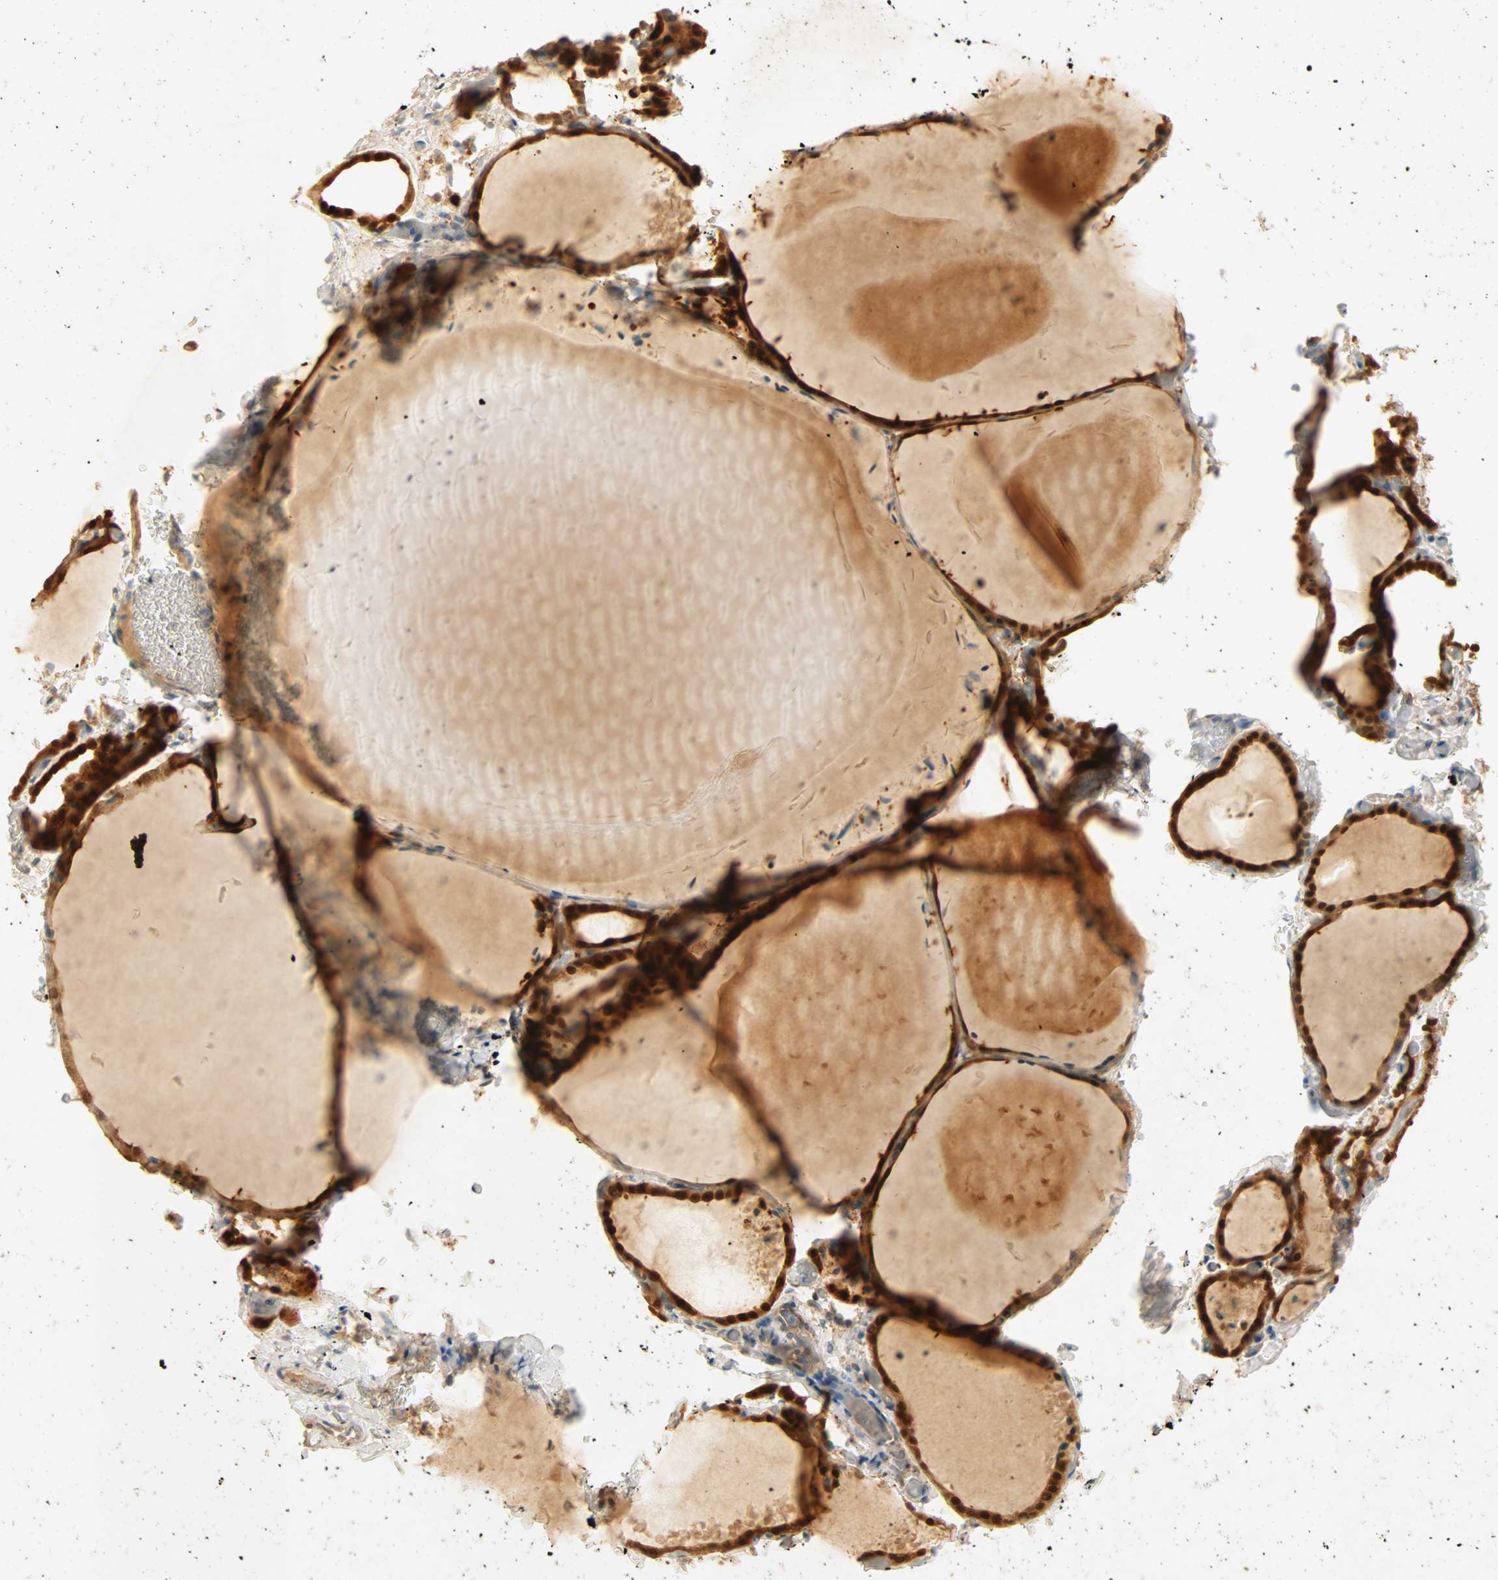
{"staining": {"intensity": "strong", "quantity": ">75%", "location": "cytoplasmic/membranous,nuclear"}, "tissue": "thyroid gland", "cell_type": "Glandular cells", "image_type": "normal", "snomed": [{"axis": "morphology", "description": "Normal tissue, NOS"}, {"axis": "topography", "description": "Thyroid gland"}], "caption": "Immunohistochemical staining of benign thyroid gland displays strong cytoplasmic/membranous,nuclear protein staining in approximately >75% of glandular cells.", "gene": "SELENBP1", "patient": {"sex": "female", "age": 22}}